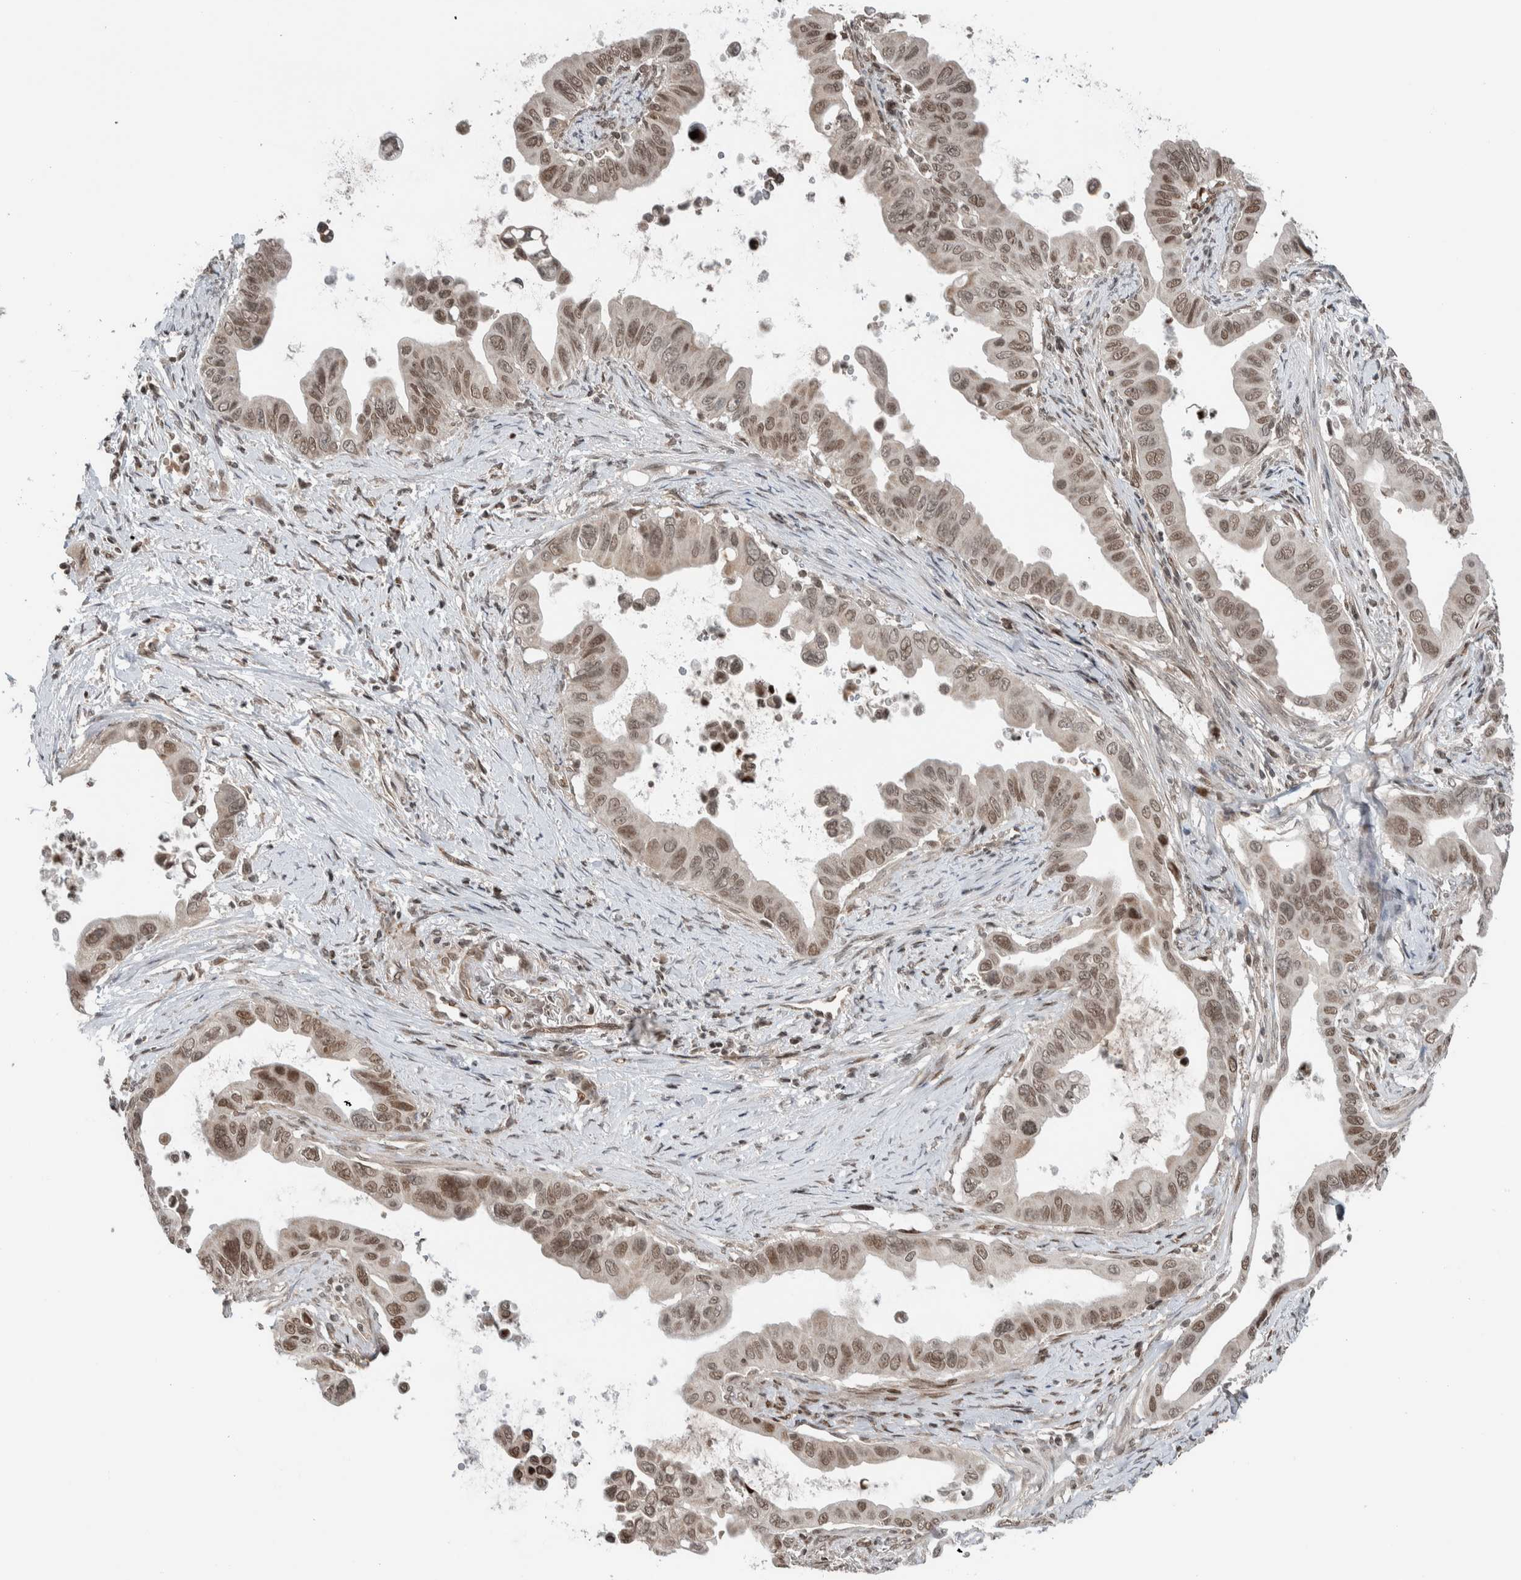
{"staining": {"intensity": "moderate", "quantity": ">75%", "location": "nuclear"}, "tissue": "pancreatic cancer", "cell_type": "Tumor cells", "image_type": "cancer", "snomed": [{"axis": "morphology", "description": "Adenocarcinoma, NOS"}, {"axis": "topography", "description": "Pancreas"}], "caption": "There is medium levels of moderate nuclear staining in tumor cells of adenocarcinoma (pancreatic), as demonstrated by immunohistochemical staining (brown color).", "gene": "NPLOC4", "patient": {"sex": "female", "age": 72}}